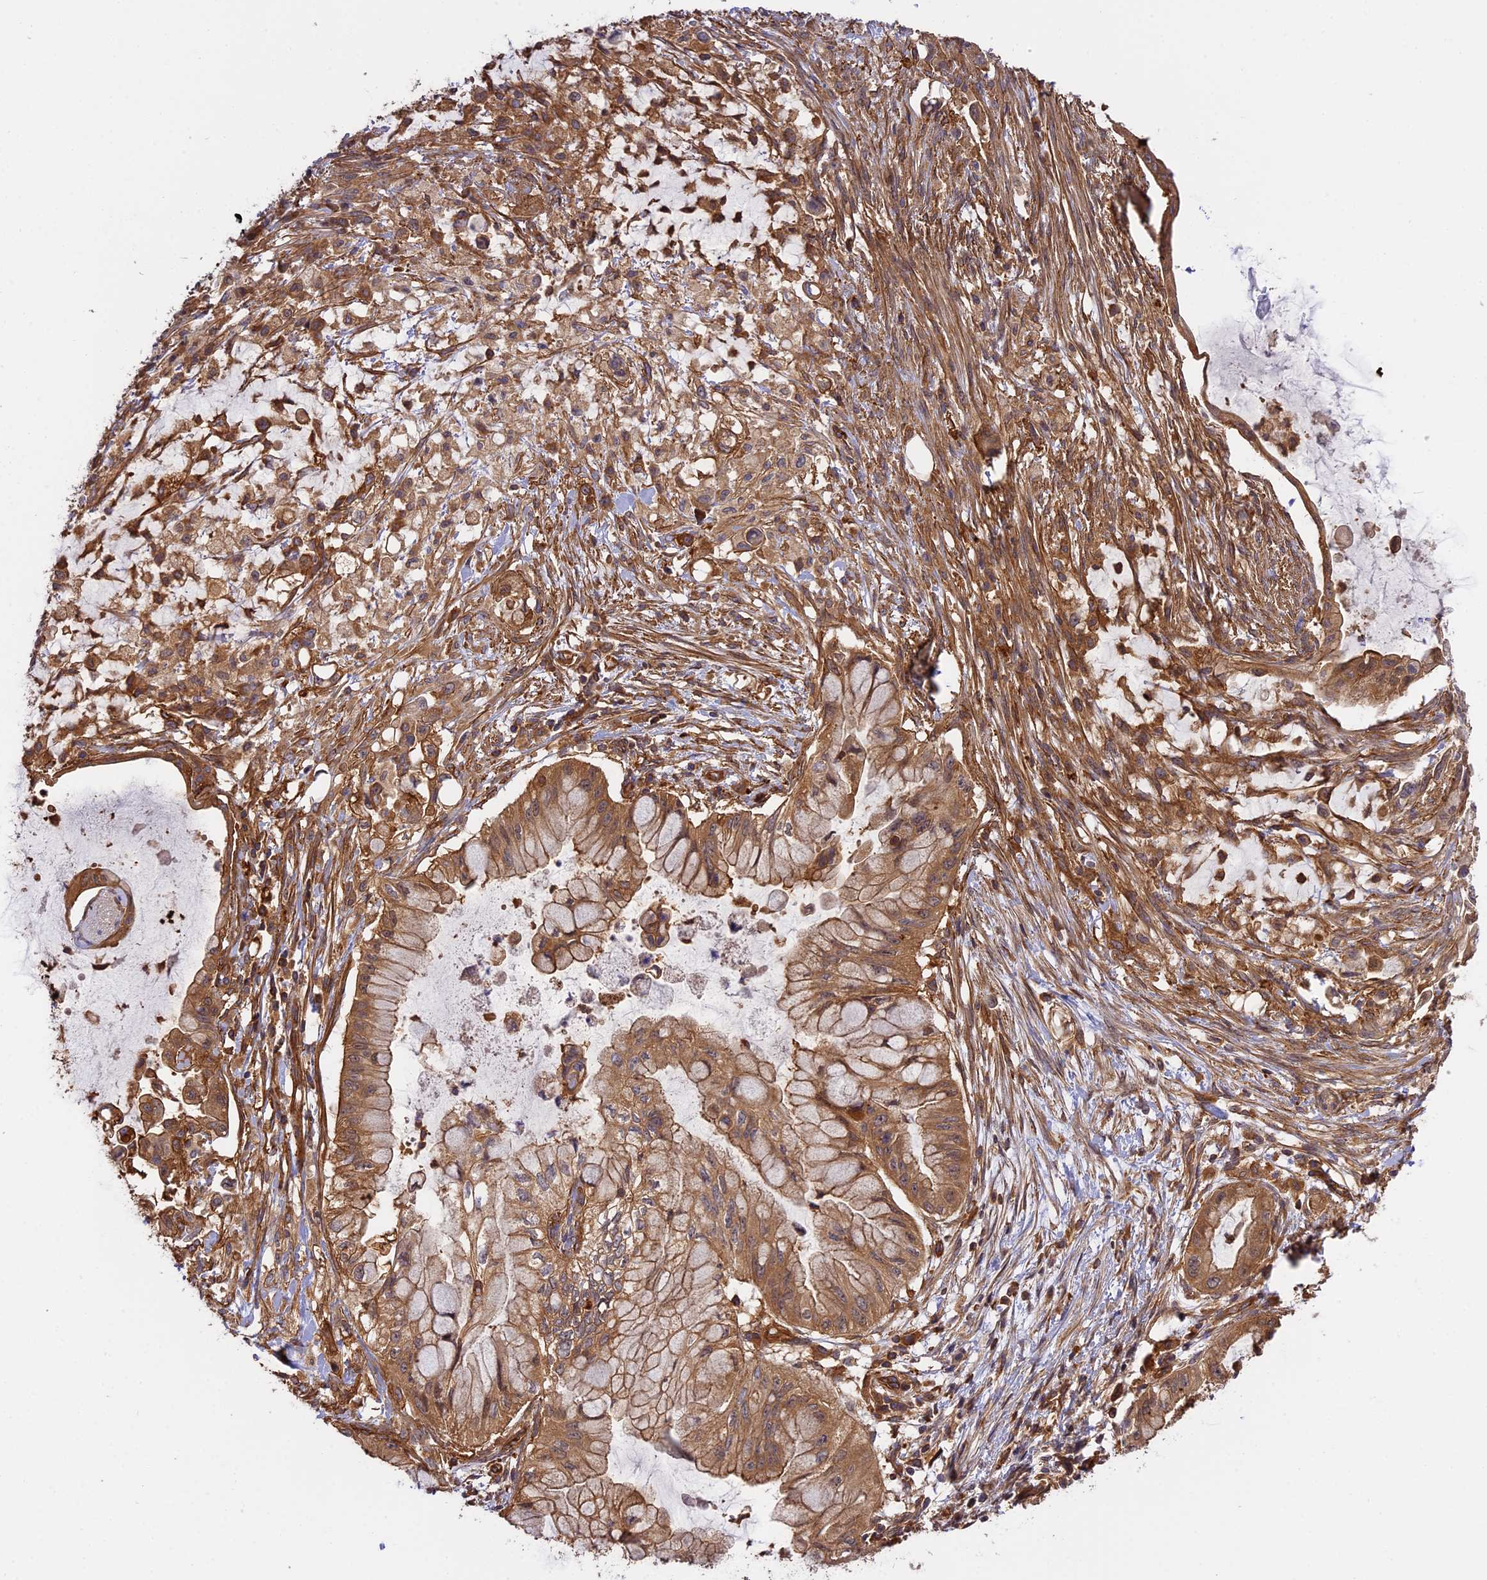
{"staining": {"intensity": "strong", "quantity": ">75%", "location": "cytoplasmic/membranous"}, "tissue": "pancreatic cancer", "cell_type": "Tumor cells", "image_type": "cancer", "snomed": [{"axis": "morphology", "description": "Adenocarcinoma, NOS"}, {"axis": "topography", "description": "Pancreas"}], "caption": "Pancreatic adenocarcinoma stained with a brown dye shows strong cytoplasmic/membranous positive expression in about >75% of tumor cells.", "gene": "C5orf22", "patient": {"sex": "male", "age": 48}}